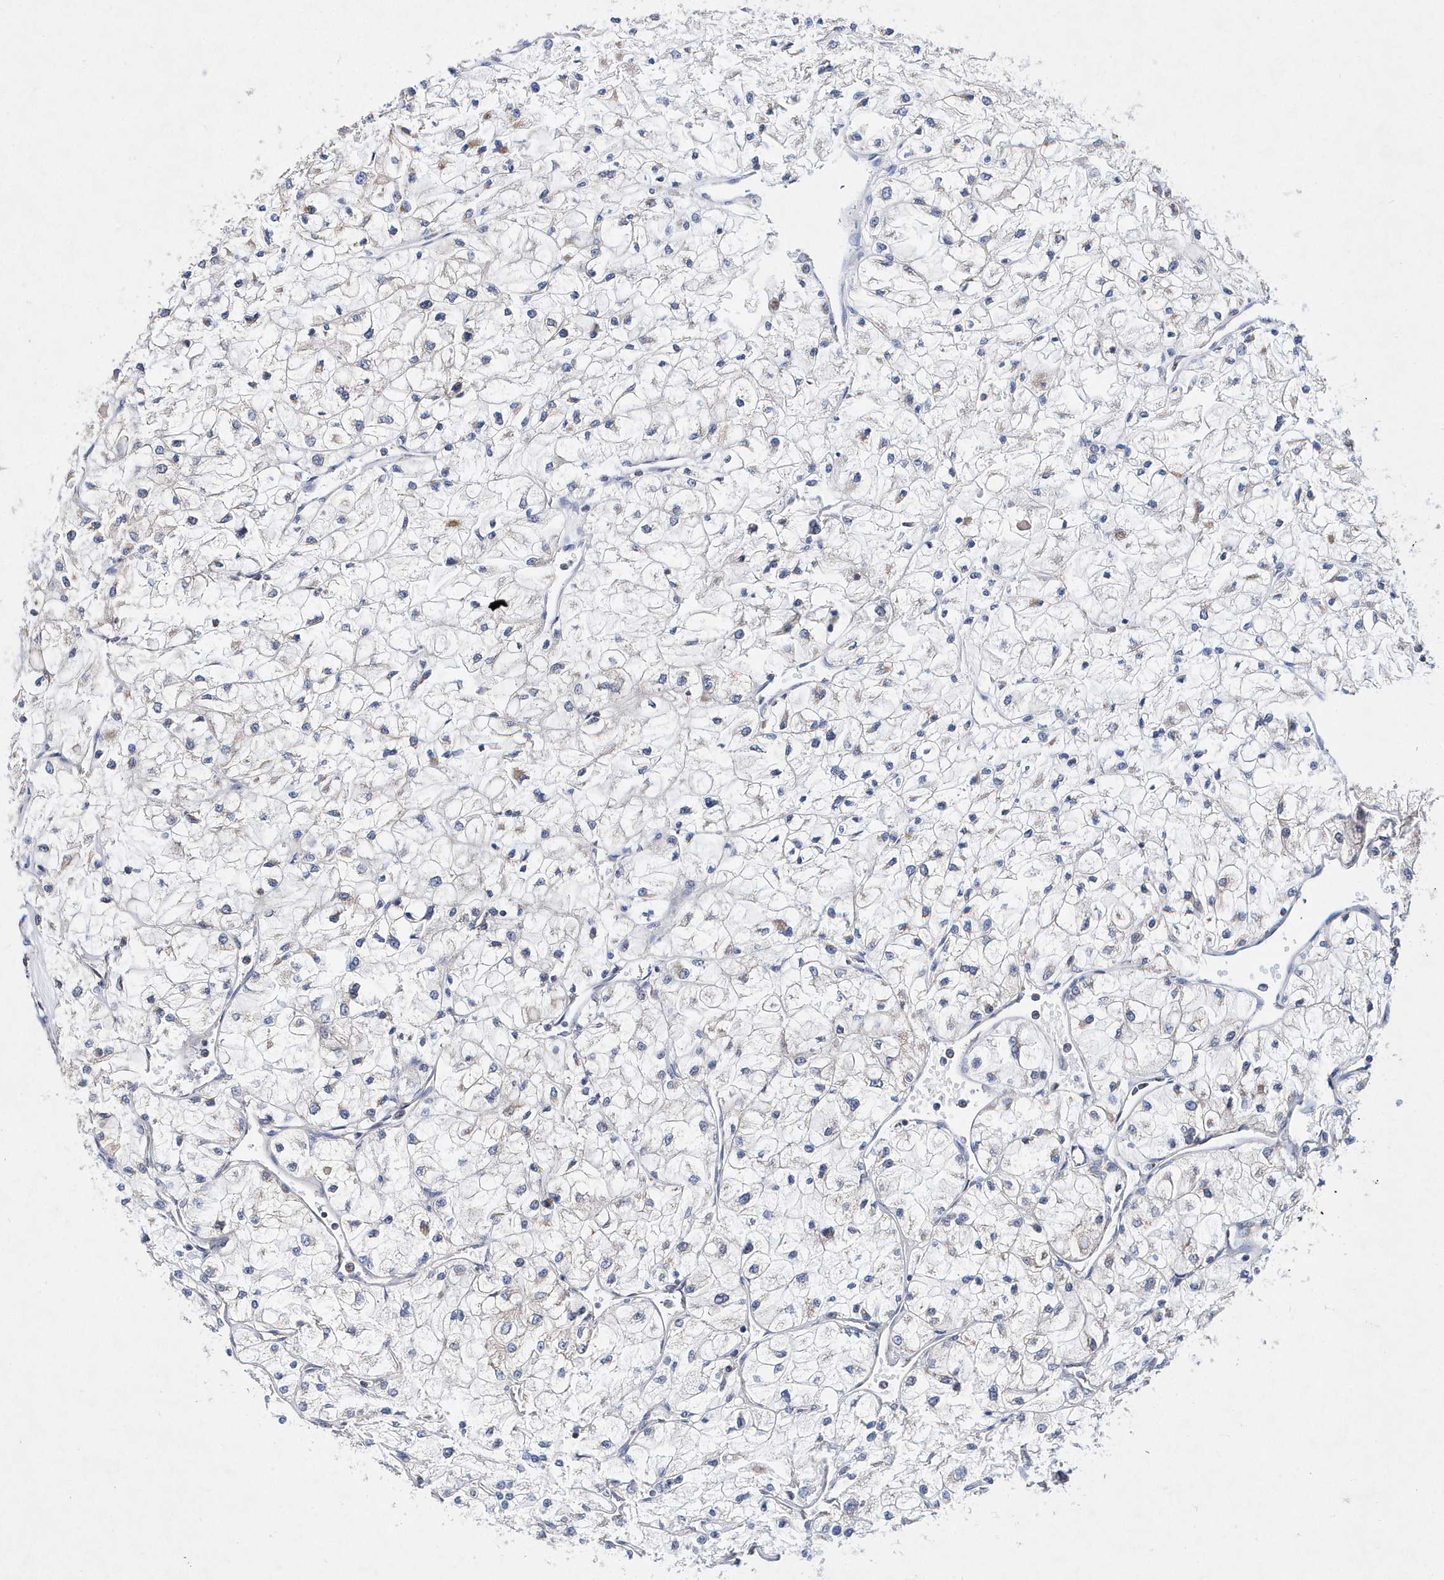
{"staining": {"intensity": "negative", "quantity": "none", "location": "none"}, "tissue": "renal cancer", "cell_type": "Tumor cells", "image_type": "cancer", "snomed": [{"axis": "morphology", "description": "Adenocarcinoma, NOS"}, {"axis": "topography", "description": "Kidney"}], "caption": "Immunohistochemistry (IHC) image of human renal cancer stained for a protein (brown), which exhibits no positivity in tumor cells.", "gene": "JKAMP", "patient": {"sex": "male", "age": 80}}